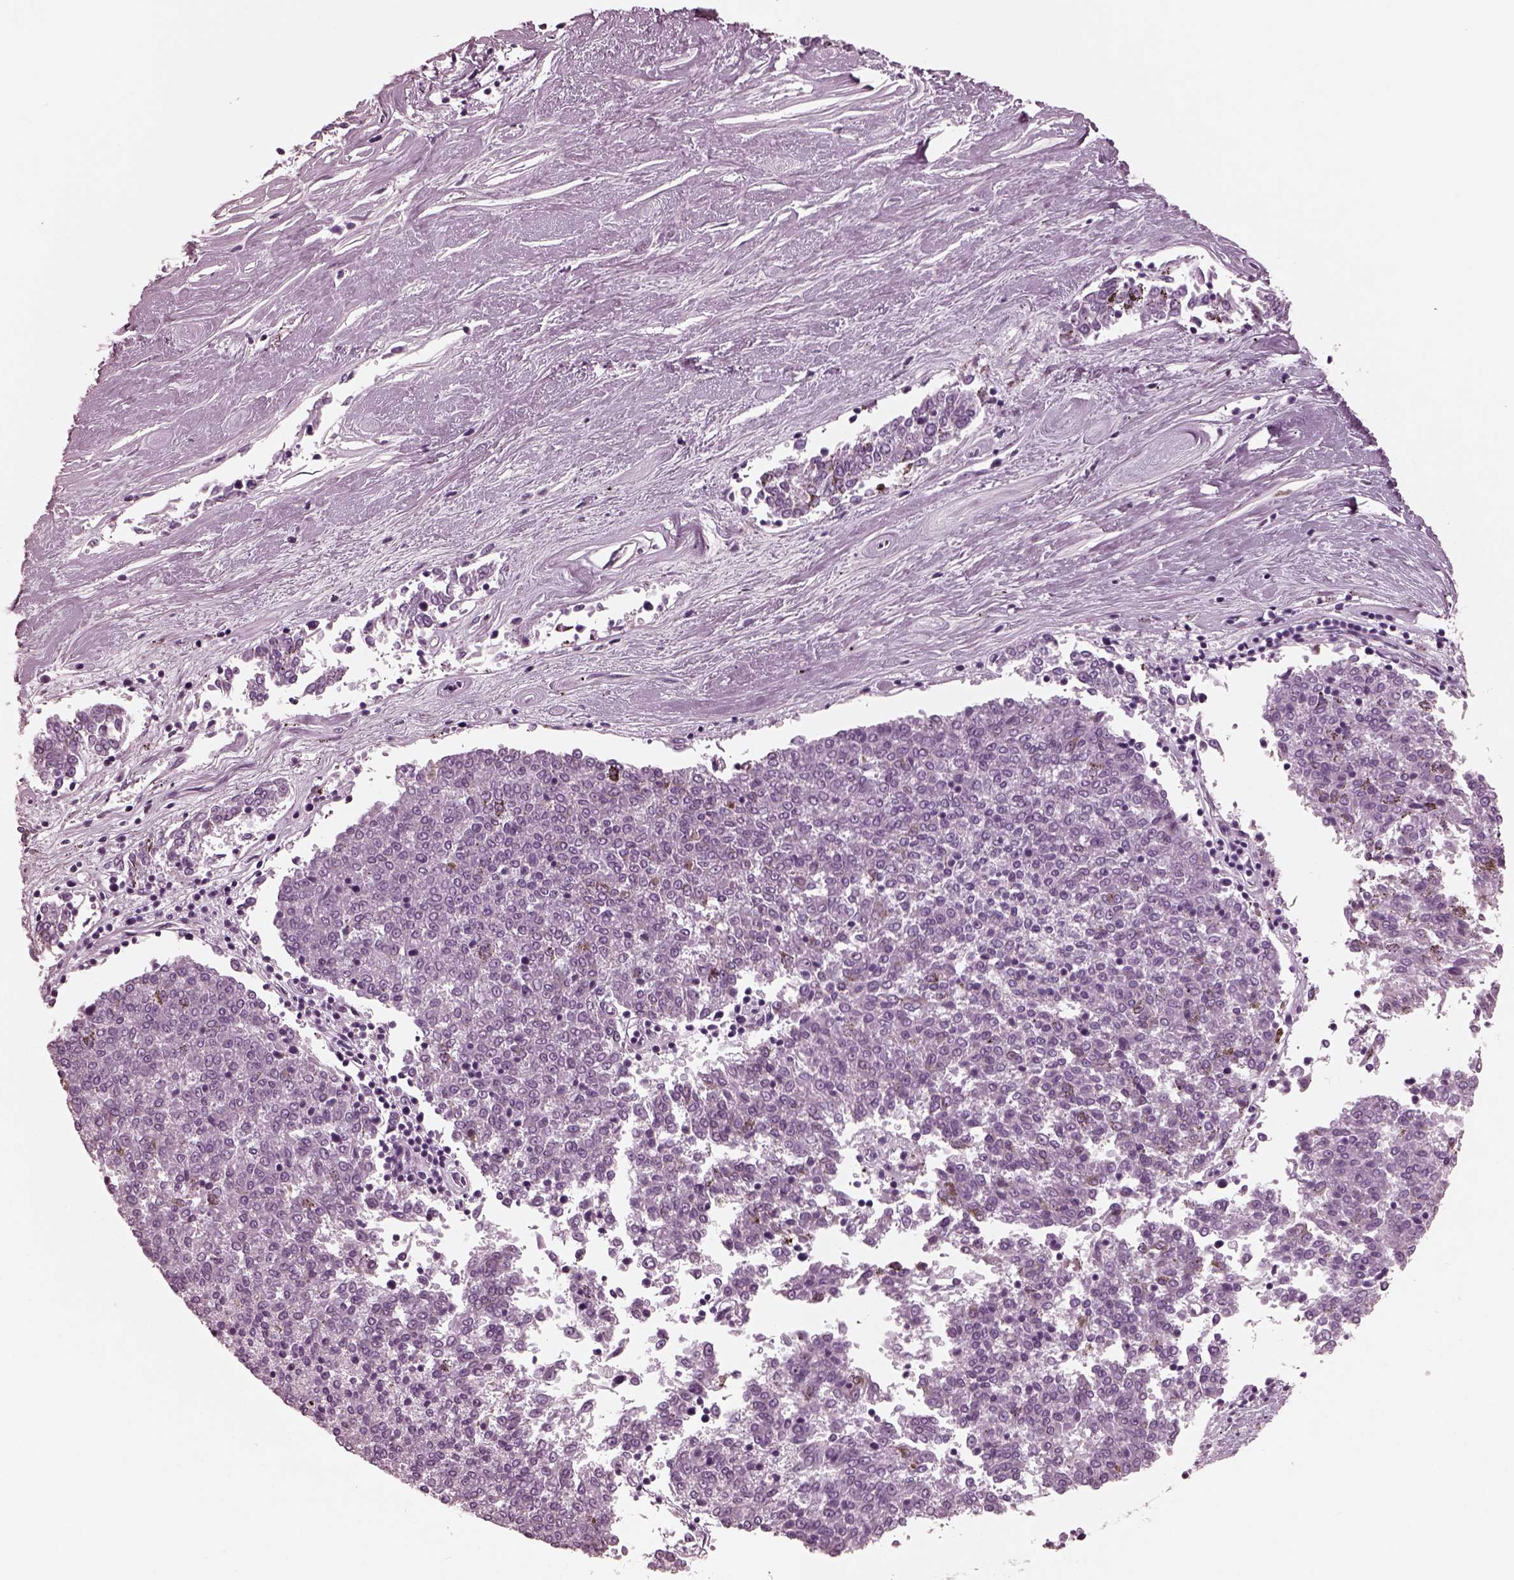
{"staining": {"intensity": "negative", "quantity": "none", "location": "none"}, "tissue": "melanoma", "cell_type": "Tumor cells", "image_type": "cancer", "snomed": [{"axis": "morphology", "description": "Malignant melanoma, NOS"}, {"axis": "topography", "description": "Skin"}], "caption": "There is no significant positivity in tumor cells of melanoma.", "gene": "CGA", "patient": {"sex": "female", "age": 72}}